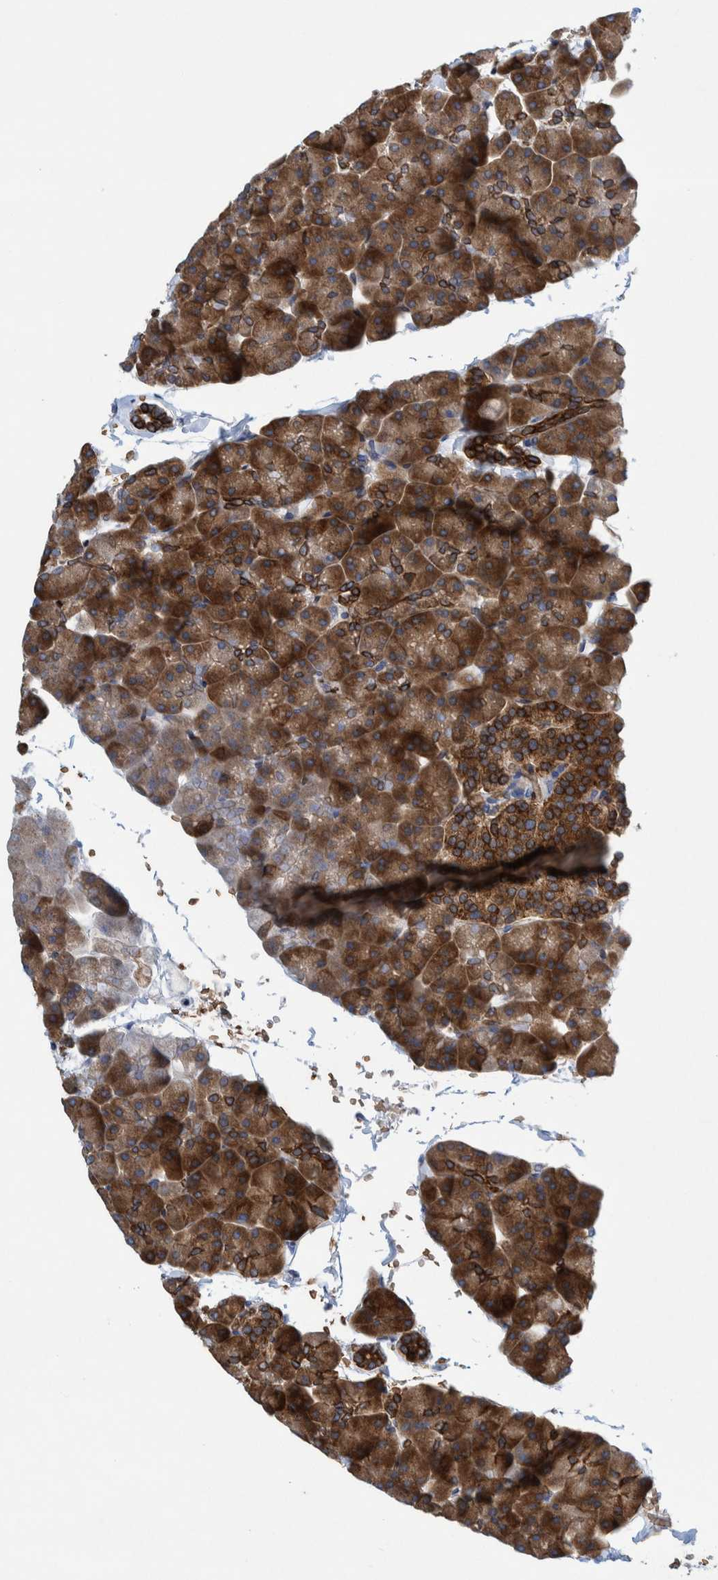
{"staining": {"intensity": "strong", "quantity": ">75%", "location": "cytoplasmic/membranous"}, "tissue": "pancreas", "cell_type": "Exocrine glandular cells", "image_type": "normal", "snomed": [{"axis": "morphology", "description": "Normal tissue, NOS"}, {"axis": "topography", "description": "Pancreas"}], "caption": "IHC staining of benign pancreas, which displays high levels of strong cytoplasmic/membranous positivity in about >75% of exocrine glandular cells indicating strong cytoplasmic/membranous protein staining. The staining was performed using DAB (brown) for protein detection and nuclei were counterstained in hematoxylin (blue).", "gene": "THEM6", "patient": {"sex": "male", "age": 35}}